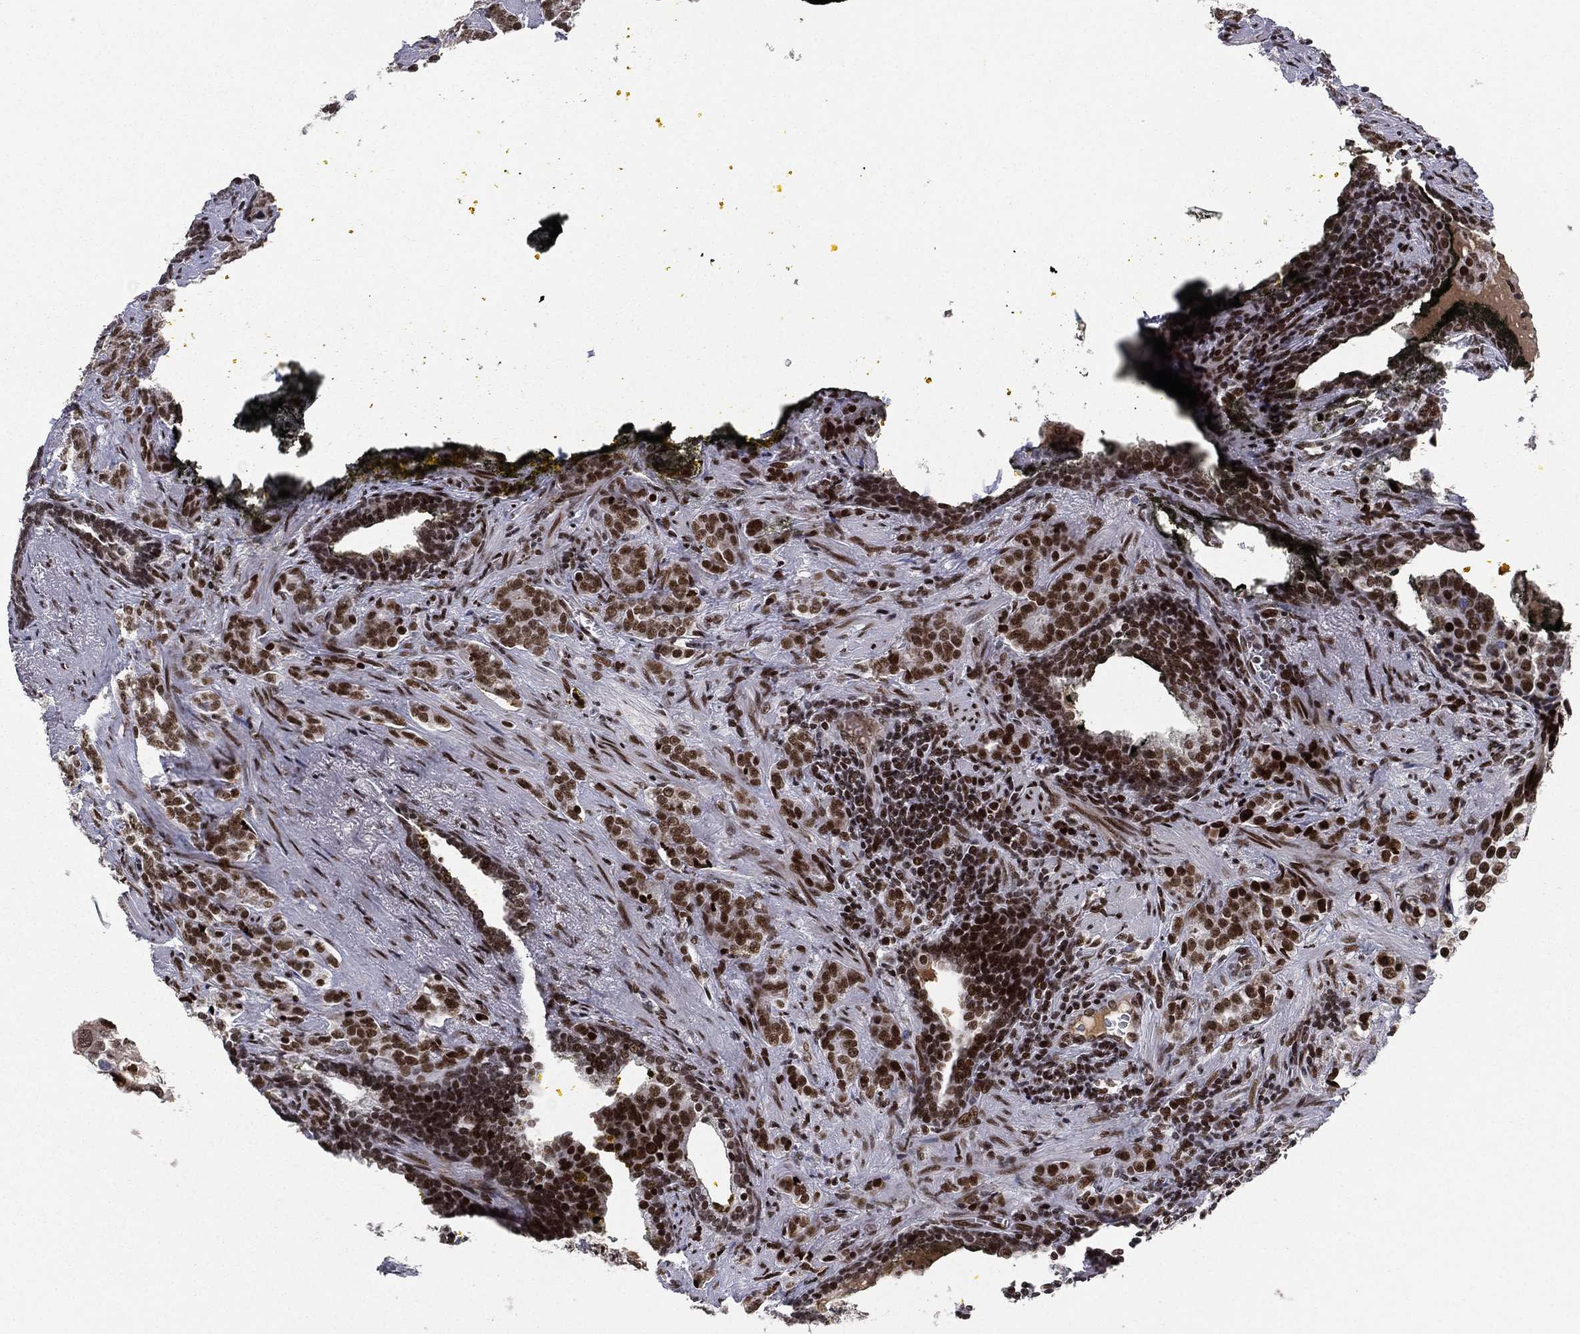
{"staining": {"intensity": "strong", "quantity": ">75%", "location": "nuclear"}, "tissue": "prostate cancer", "cell_type": "Tumor cells", "image_type": "cancer", "snomed": [{"axis": "morphology", "description": "Adenocarcinoma, NOS"}, {"axis": "topography", "description": "Prostate and seminal vesicle, NOS"}], "caption": "Immunohistochemistry (IHC) staining of adenocarcinoma (prostate), which shows high levels of strong nuclear staining in approximately >75% of tumor cells indicating strong nuclear protein positivity. The staining was performed using DAB (brown) for protein detection and nuclei were counterstained in hematoxylin (blue).", "gene": "RTF1", "patient": {"sex": "male", "age": 63}}